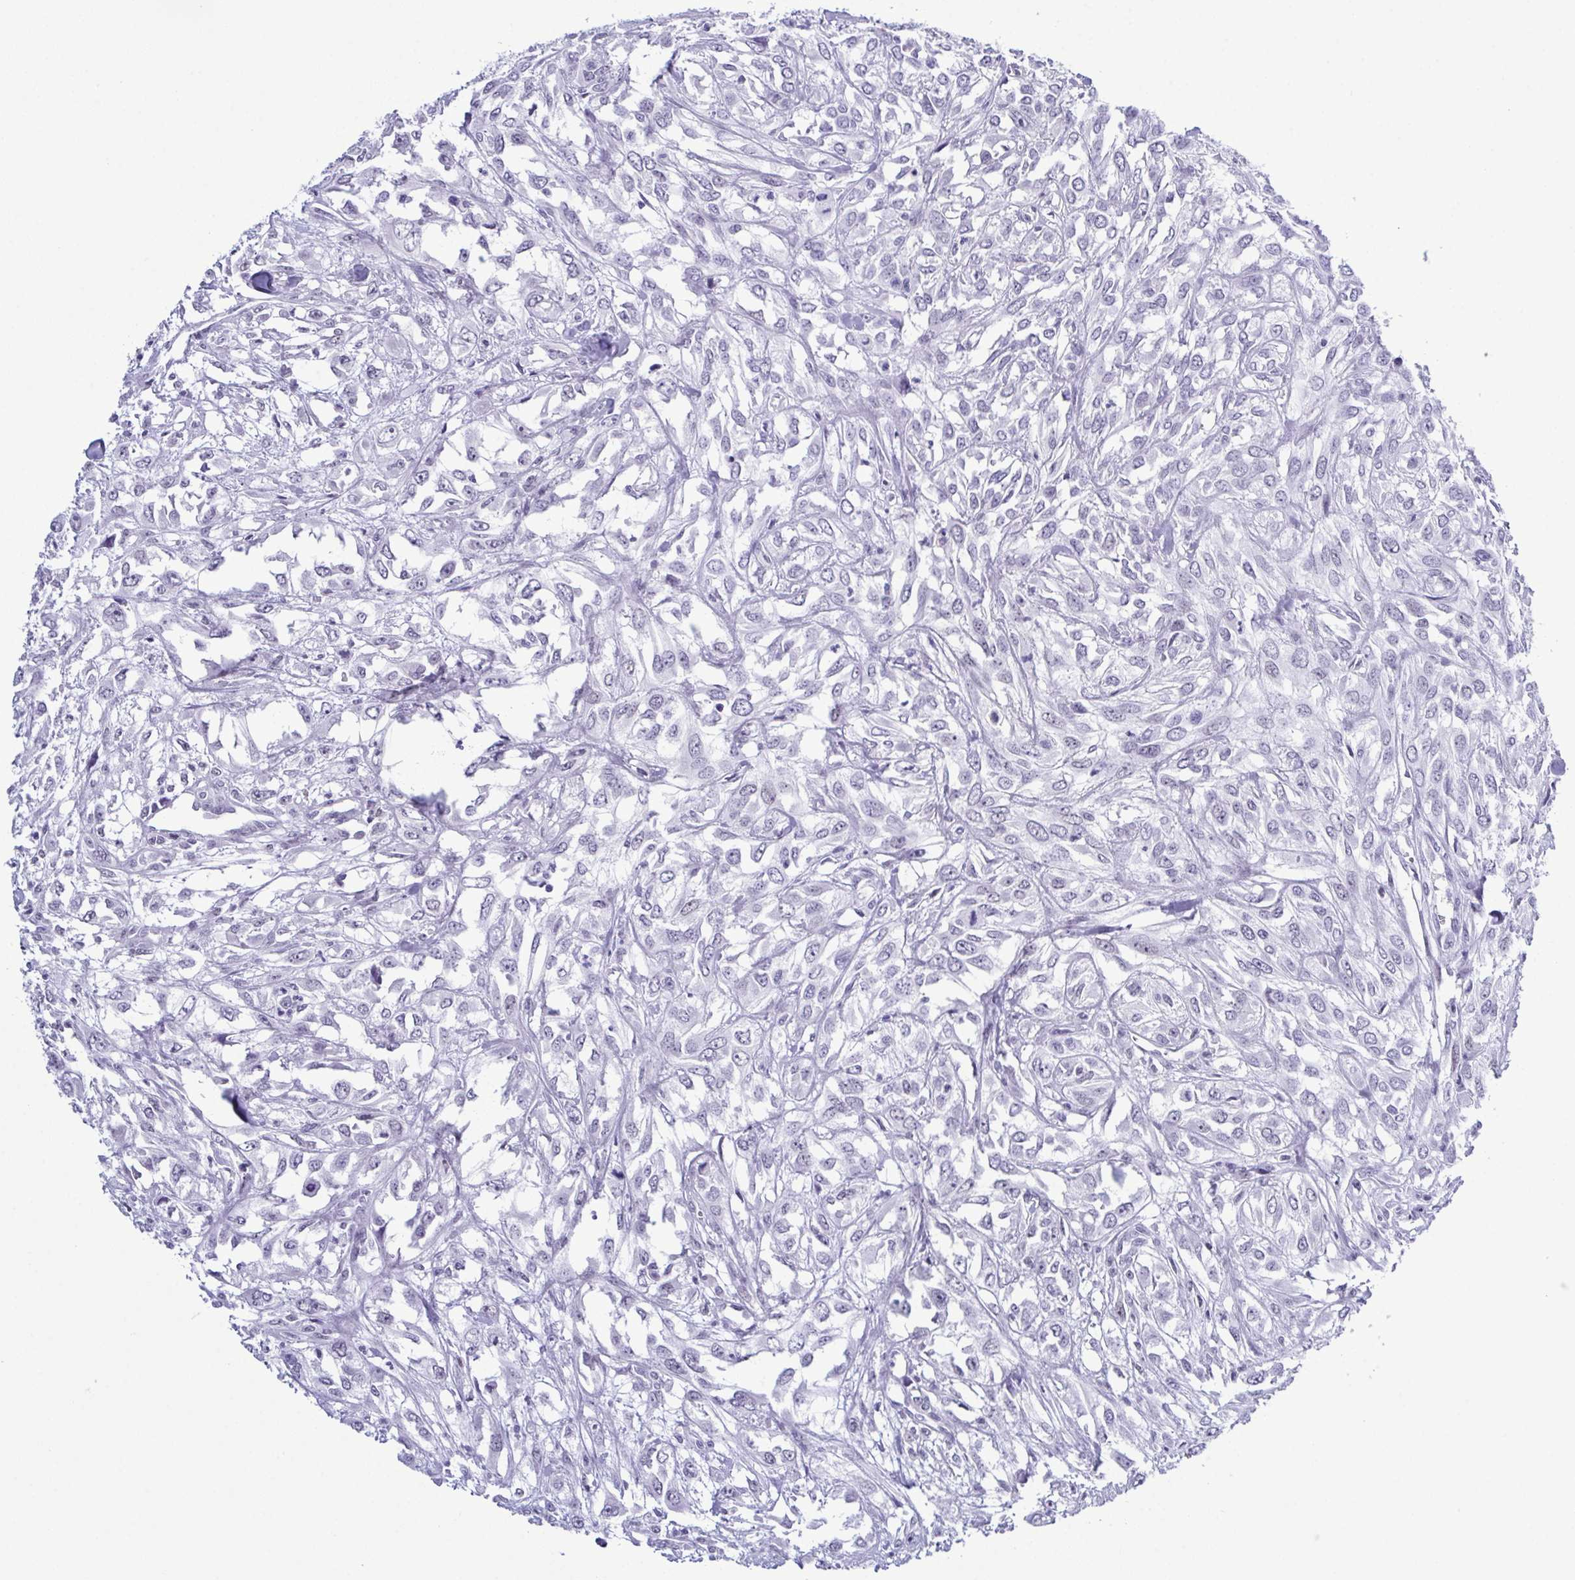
{"staining": {"intensity": "negative", "quantity": "none", "location": "none"}, "tissue": "urothelial cancer", "cell_type": "Tumor cells", "image_type": "cancer", "snomed": [{"axis": "morphology", "description": "Urothelial carcinoma, High grade"}, {"axis": "topography", "description": "Urinary bladder"}], "caption": "This is a photomicrograph of IHC staining of urothelial cancer, which shows no staining in tumor cells. Brightfield microscopy of immunohistochemistry stained with DAB (brown) and hematoxylin (blue), captured at high magnification.", "gene": "SUGP2", "patient": {"sex": "male", "age": 67}}